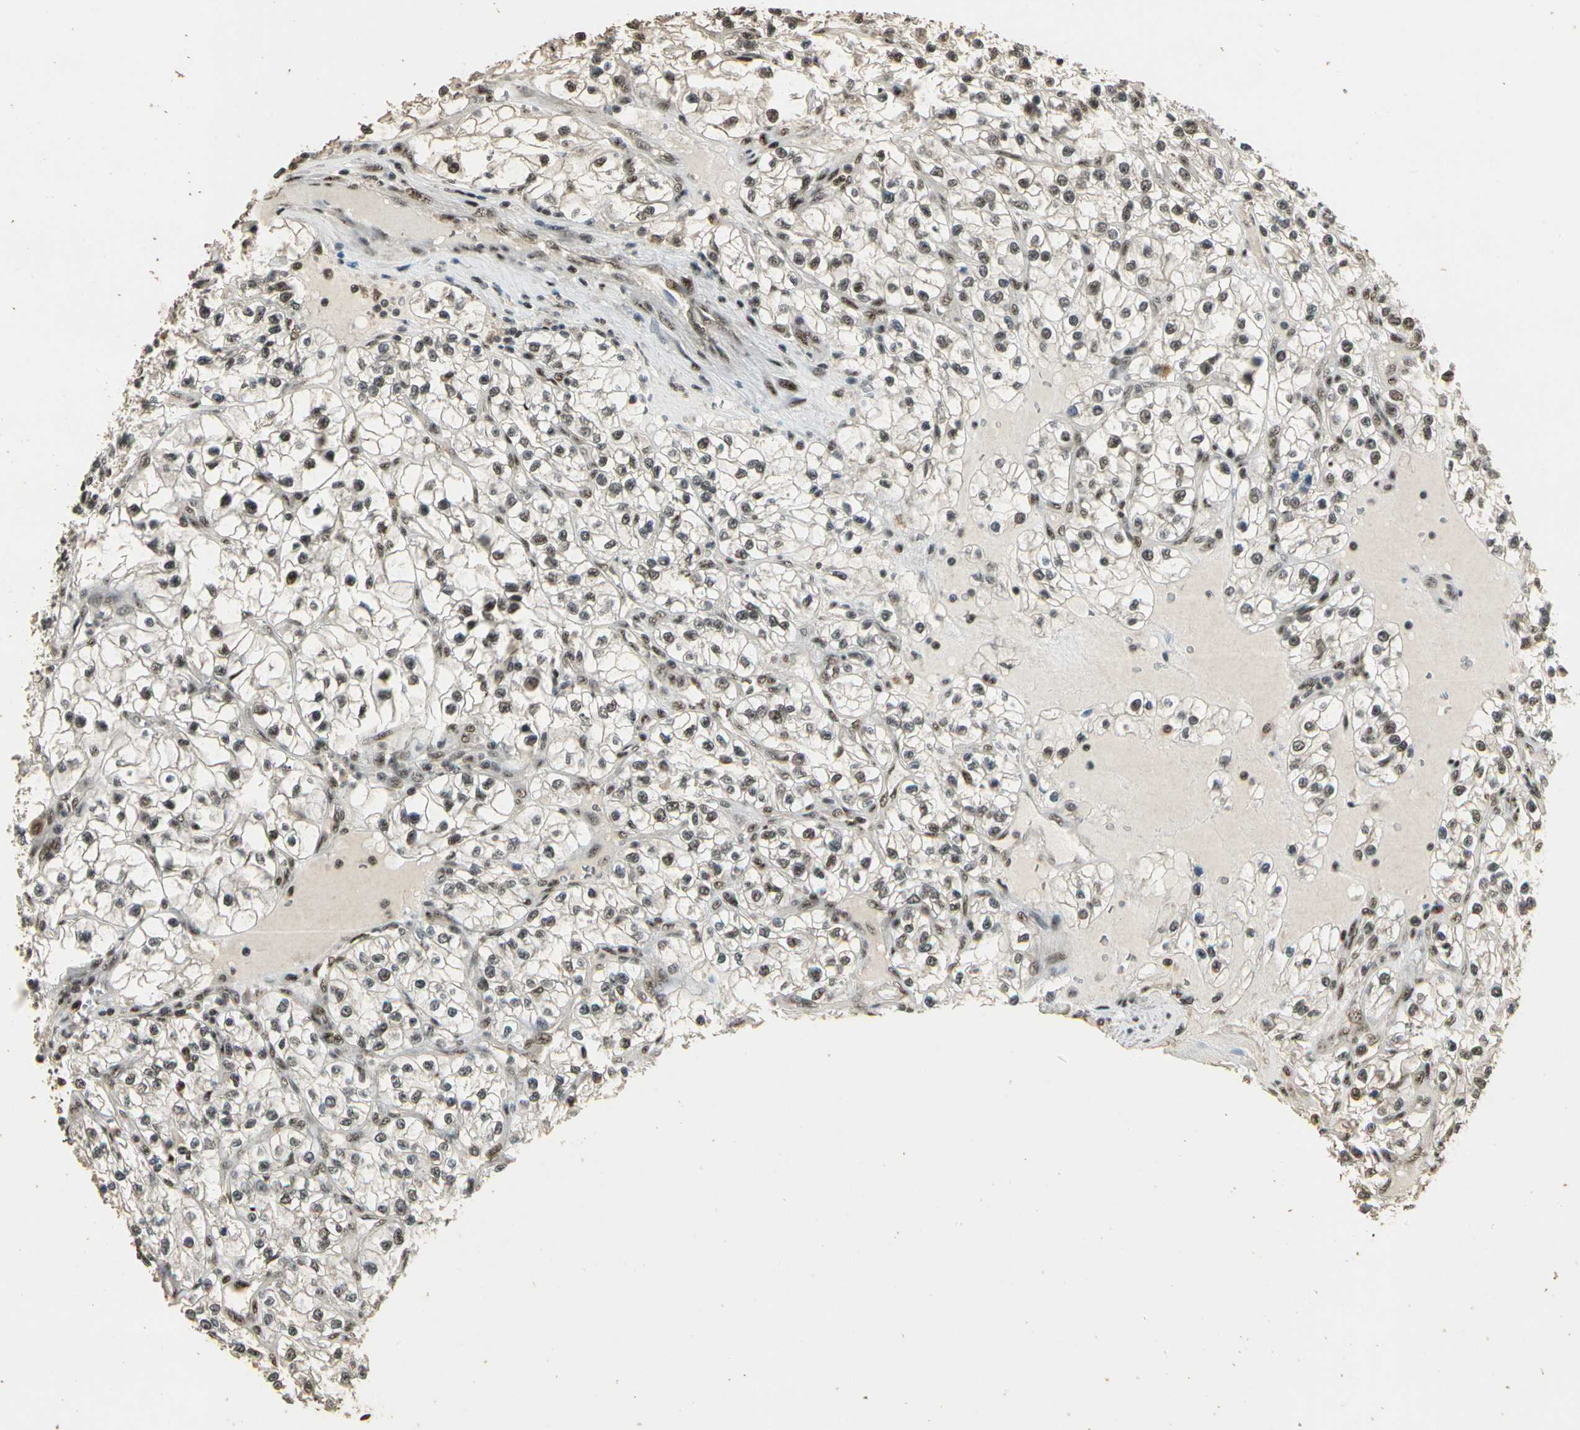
{"staining": {"intensity": "moderate", "quantity": ">75%", "location": "nuclear"}, "tissue": "renal cancer", "cell_type": "Tumor cells", "image_type": "cancer", "snomed": [{"axis": "morphology", "description": "Adenocarcinoma, NOS"}, {"axis": "topography", "description": "Kidney"}], "caption": "Moderate nuclear staining for a protein is identified in about >75% of tumor cells of renal cancer (adenocarcinoma) using immunohistochemistry.", "gene": "RBM25", "patient": {"sex": "female", "age": 57}}